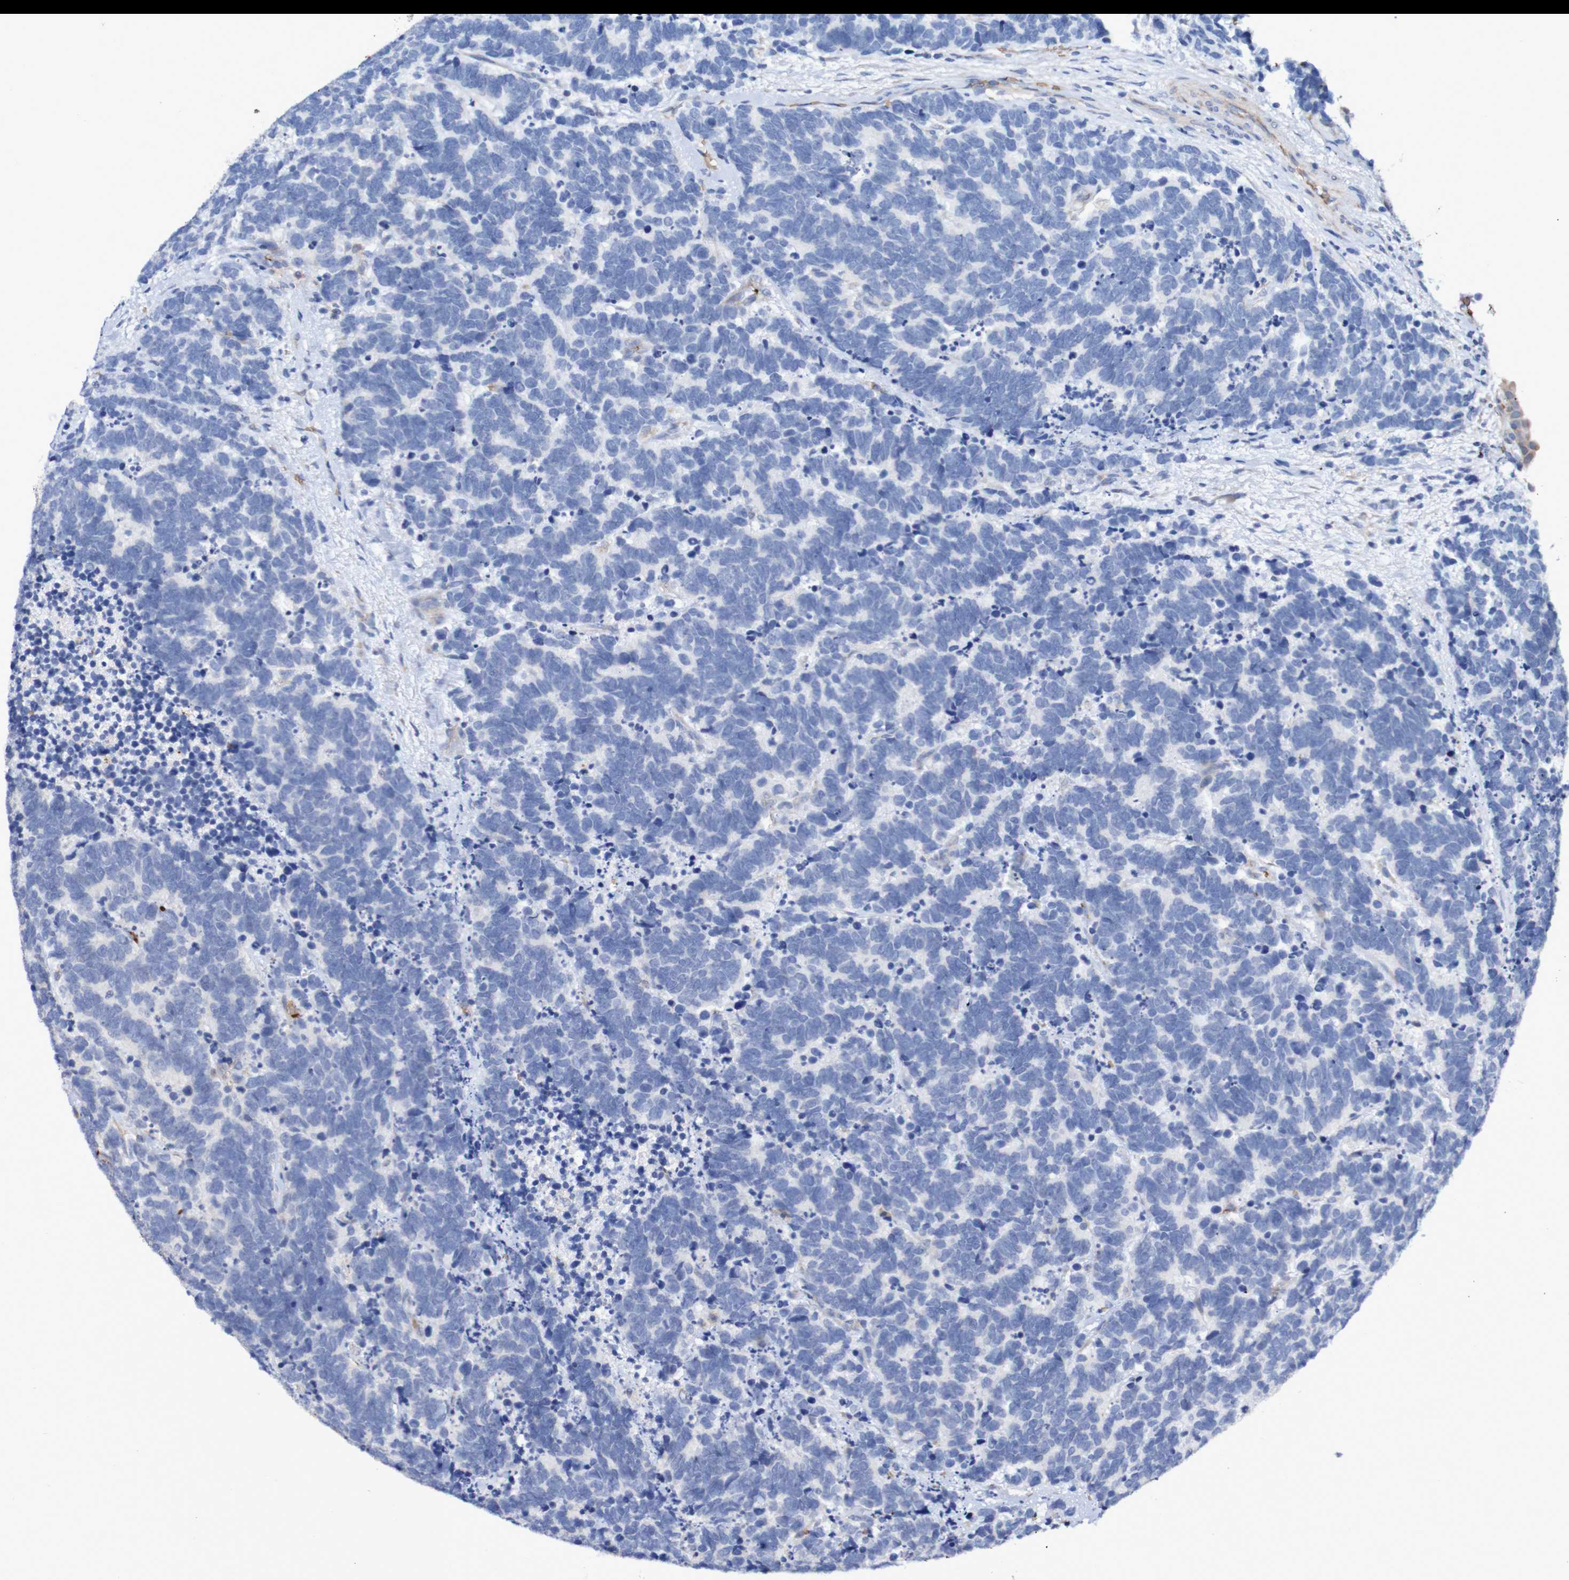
{"staining": {"intensity": "negative", "quantity": "none", "location": "none"}, "tissue": "carcinoid", "cell_type": "Tumor cells", "image_type": "cancer", "snomed": [{"axis": "morphology", "description": "Carcinoma, NOS"}, {"axis": "morphology", "description": "Carcinoid, malignant, NOS"}, {"axis": "topography", "description": "Urinary bladder"}], "caption": "An immunohistochemistry (IHC) image of carcinoid is shown. There is no staining in tumor cells of carcinoid.", "gene": "WNT4", "patient": {"sex": "male", "age": 57}}